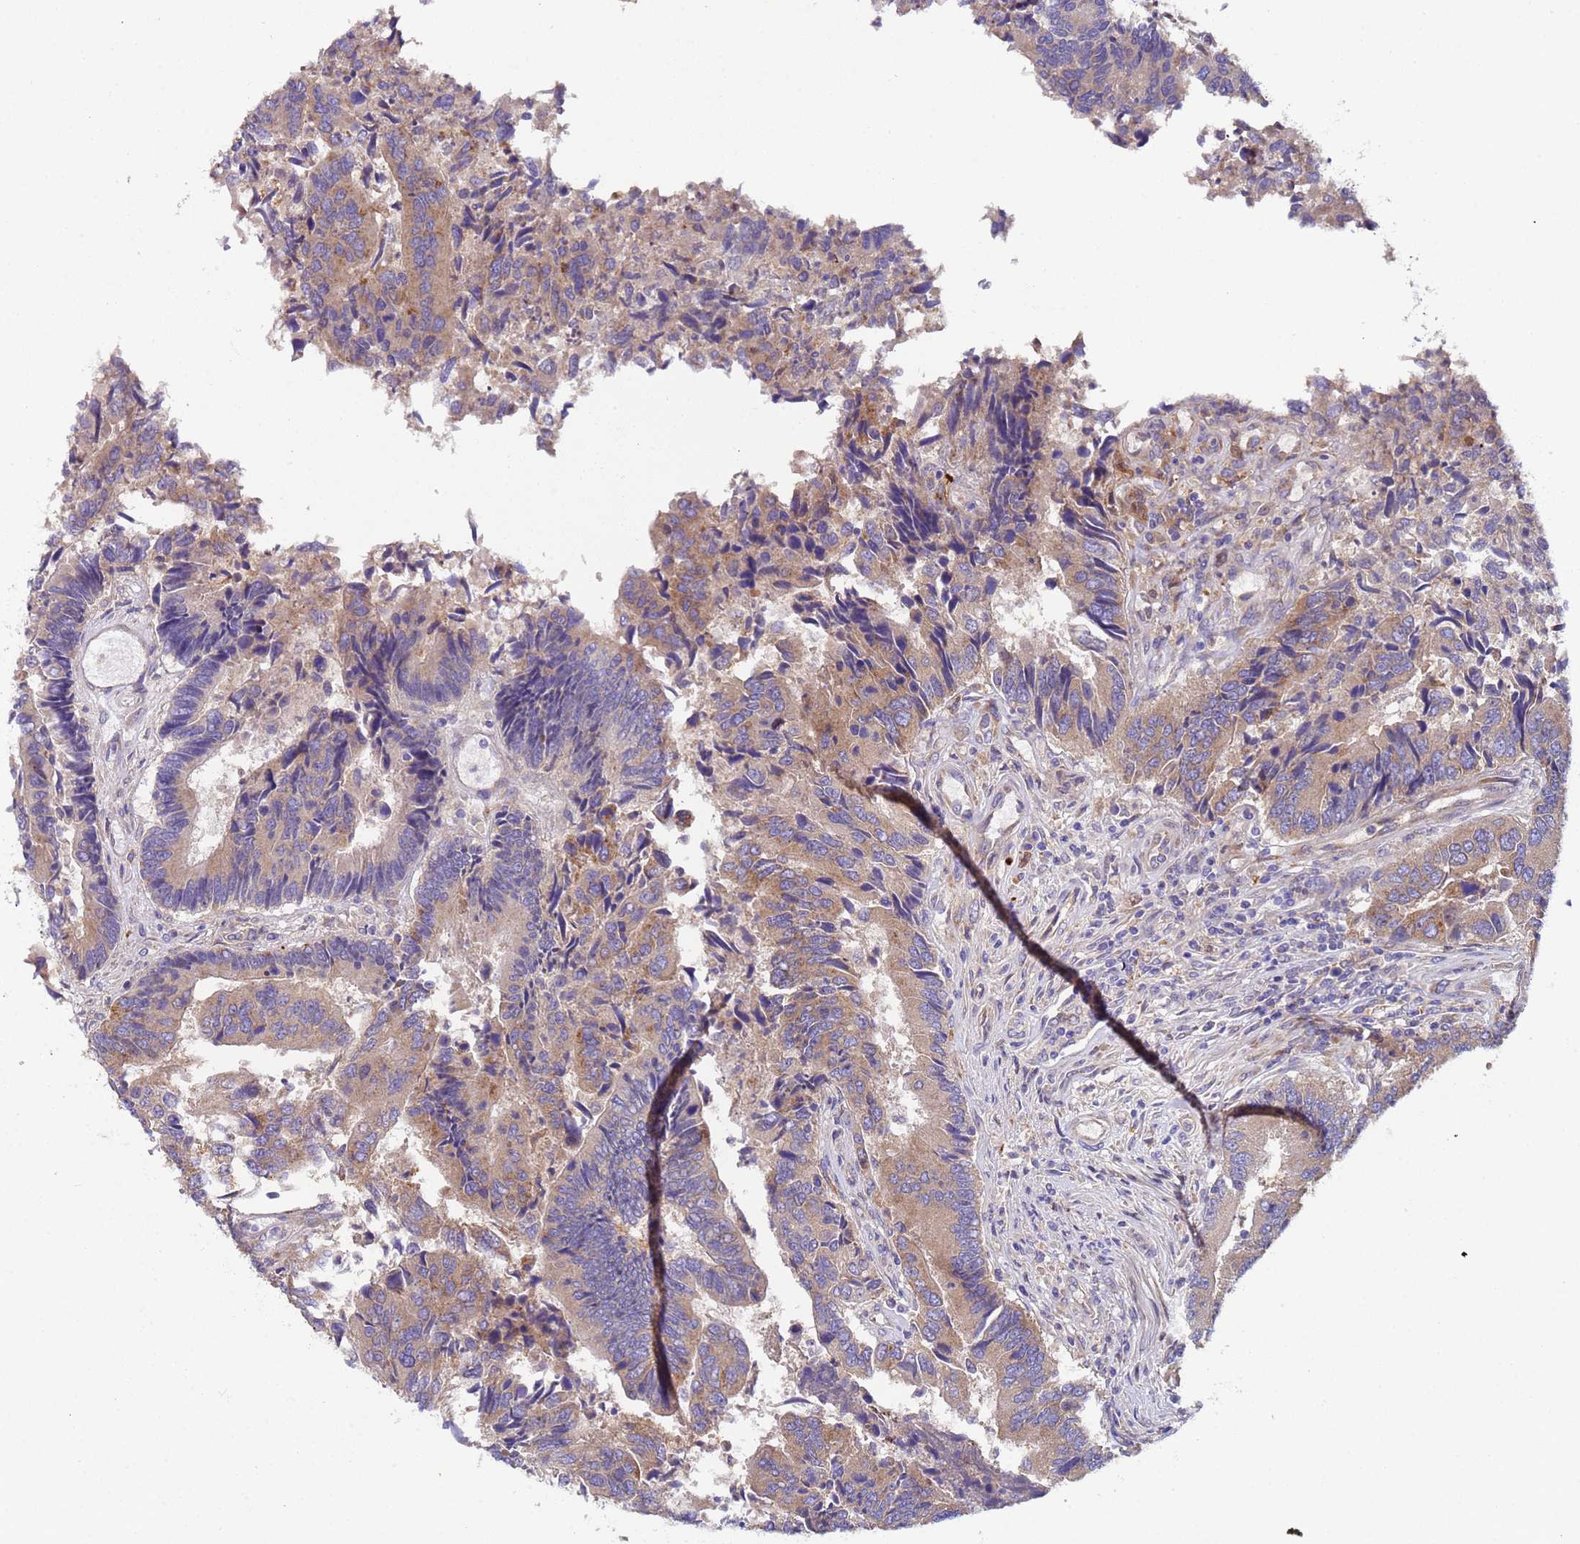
{"staining": {"intensity": "weak", "quantity": "25%-75%", "location": "cytoplasmic/membranous"}, "tissue": "colorectal cancer", "cell_type": "Tumor cells", "image_type": "cancer", "snomed": [{"axis": "morphology", "description": "Adenocarcinoma, NOS"}, {"axis": "topography", "description": "Colon"}], "caption": "Immunohistochemical staining of human colorectal cancer shows low levels of weak cytoplasmic/membranous positivity in about 25%-75% of tumor cells. (Brightfield microscopy of DAB IHC at high magnification).", "gene": "PAQR7", "patient": {"sex": "female", "age": 67}}